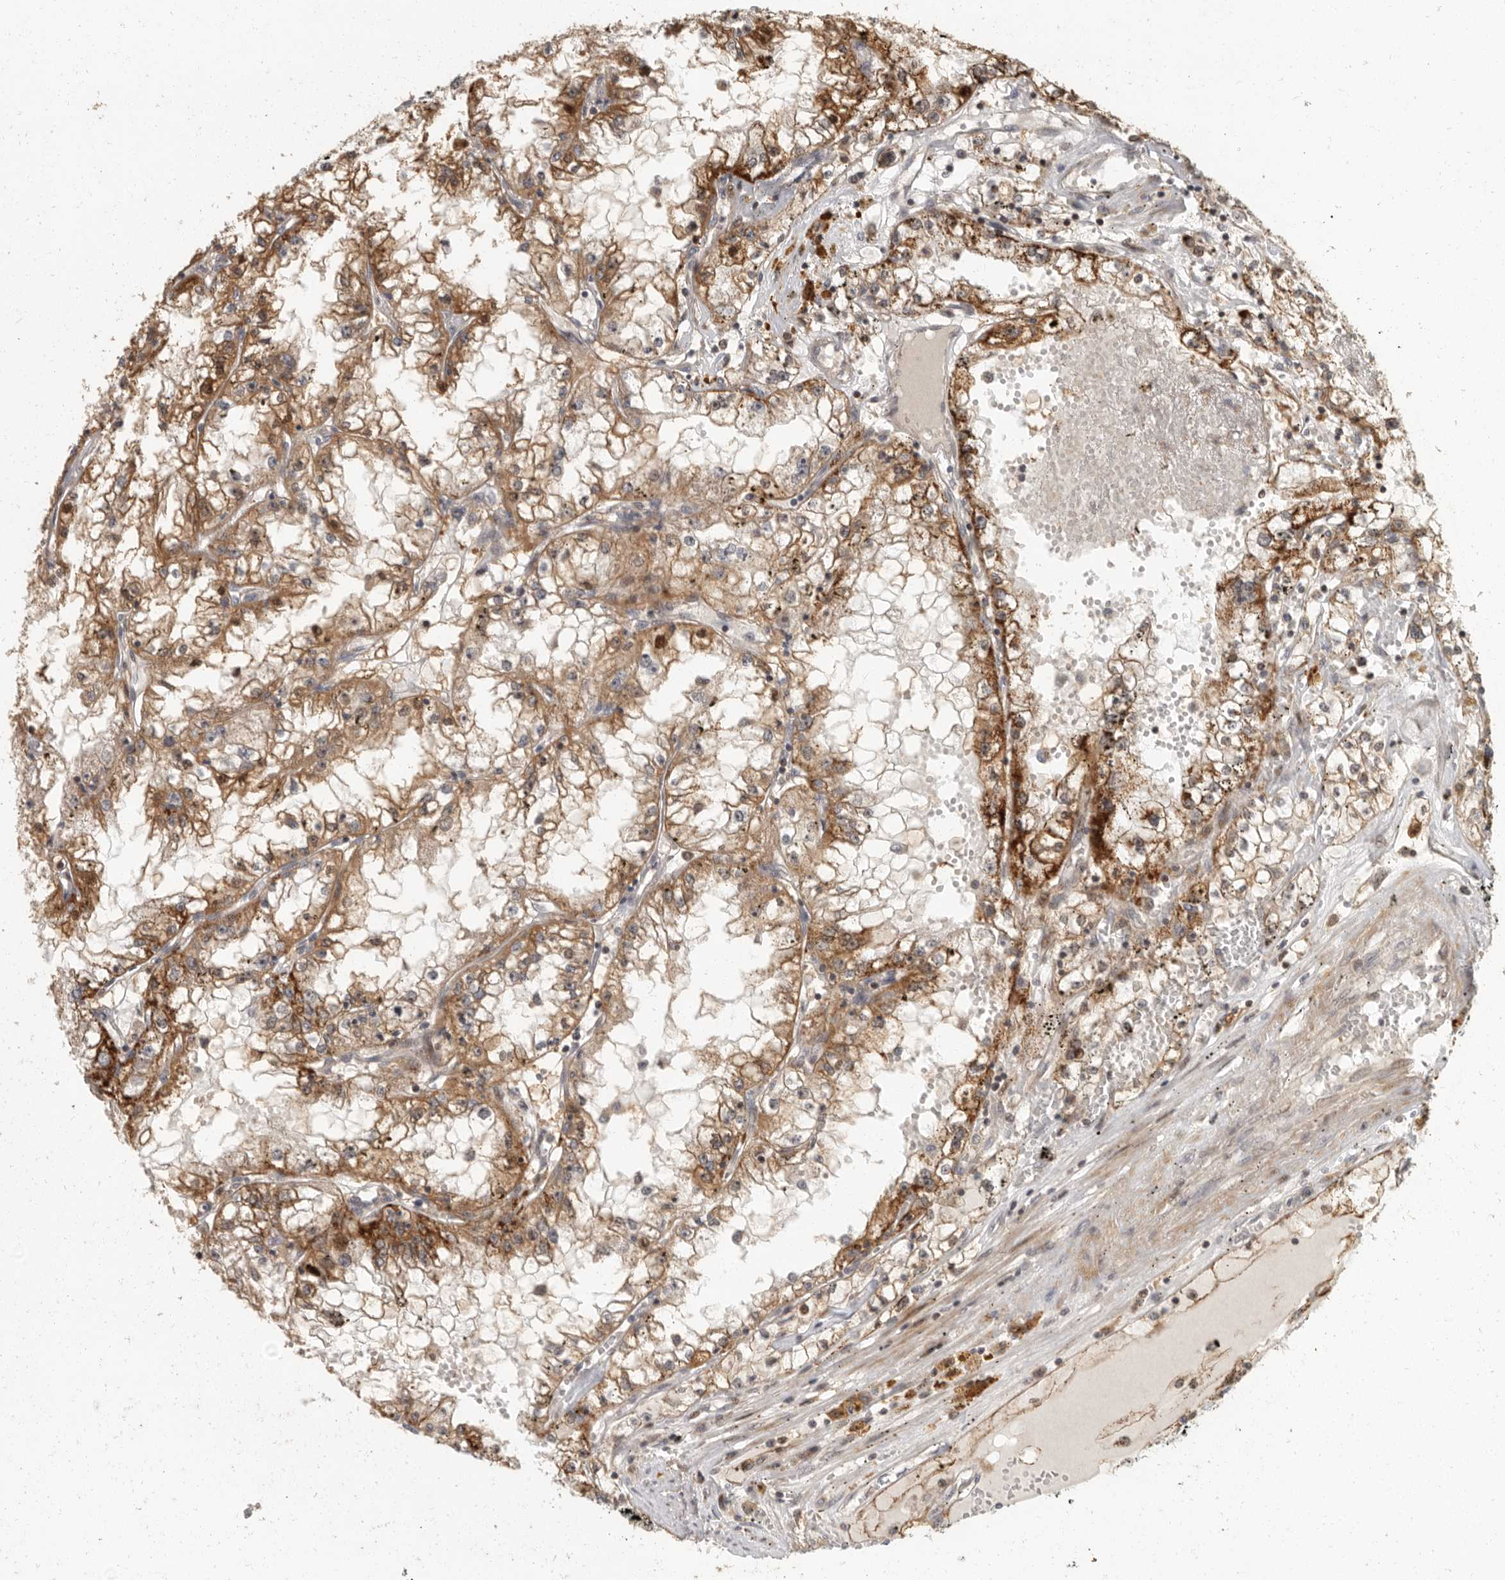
{"staining": {"intensity": "moderate", "quantity": ">75%", "location": "cytoplasmic/membranous"}, "tissue": "renal cancer", "cell_type": "Tumor cells", "image_type": "cancer", "snomed": [{"axis": "morphology", "description": "Adenocarcinoma, NOS"}, {"axis": "topography", "description": "Kidney"}], "caption": "Immunohistochemistry (IHC) (DAB) staining of human renal cancer shows moderate cytoplasmic/membranous protein expression in about >75% of tumor cells.", "gene": "SWT1", "patient": {"sex": "male", "age": 56}}